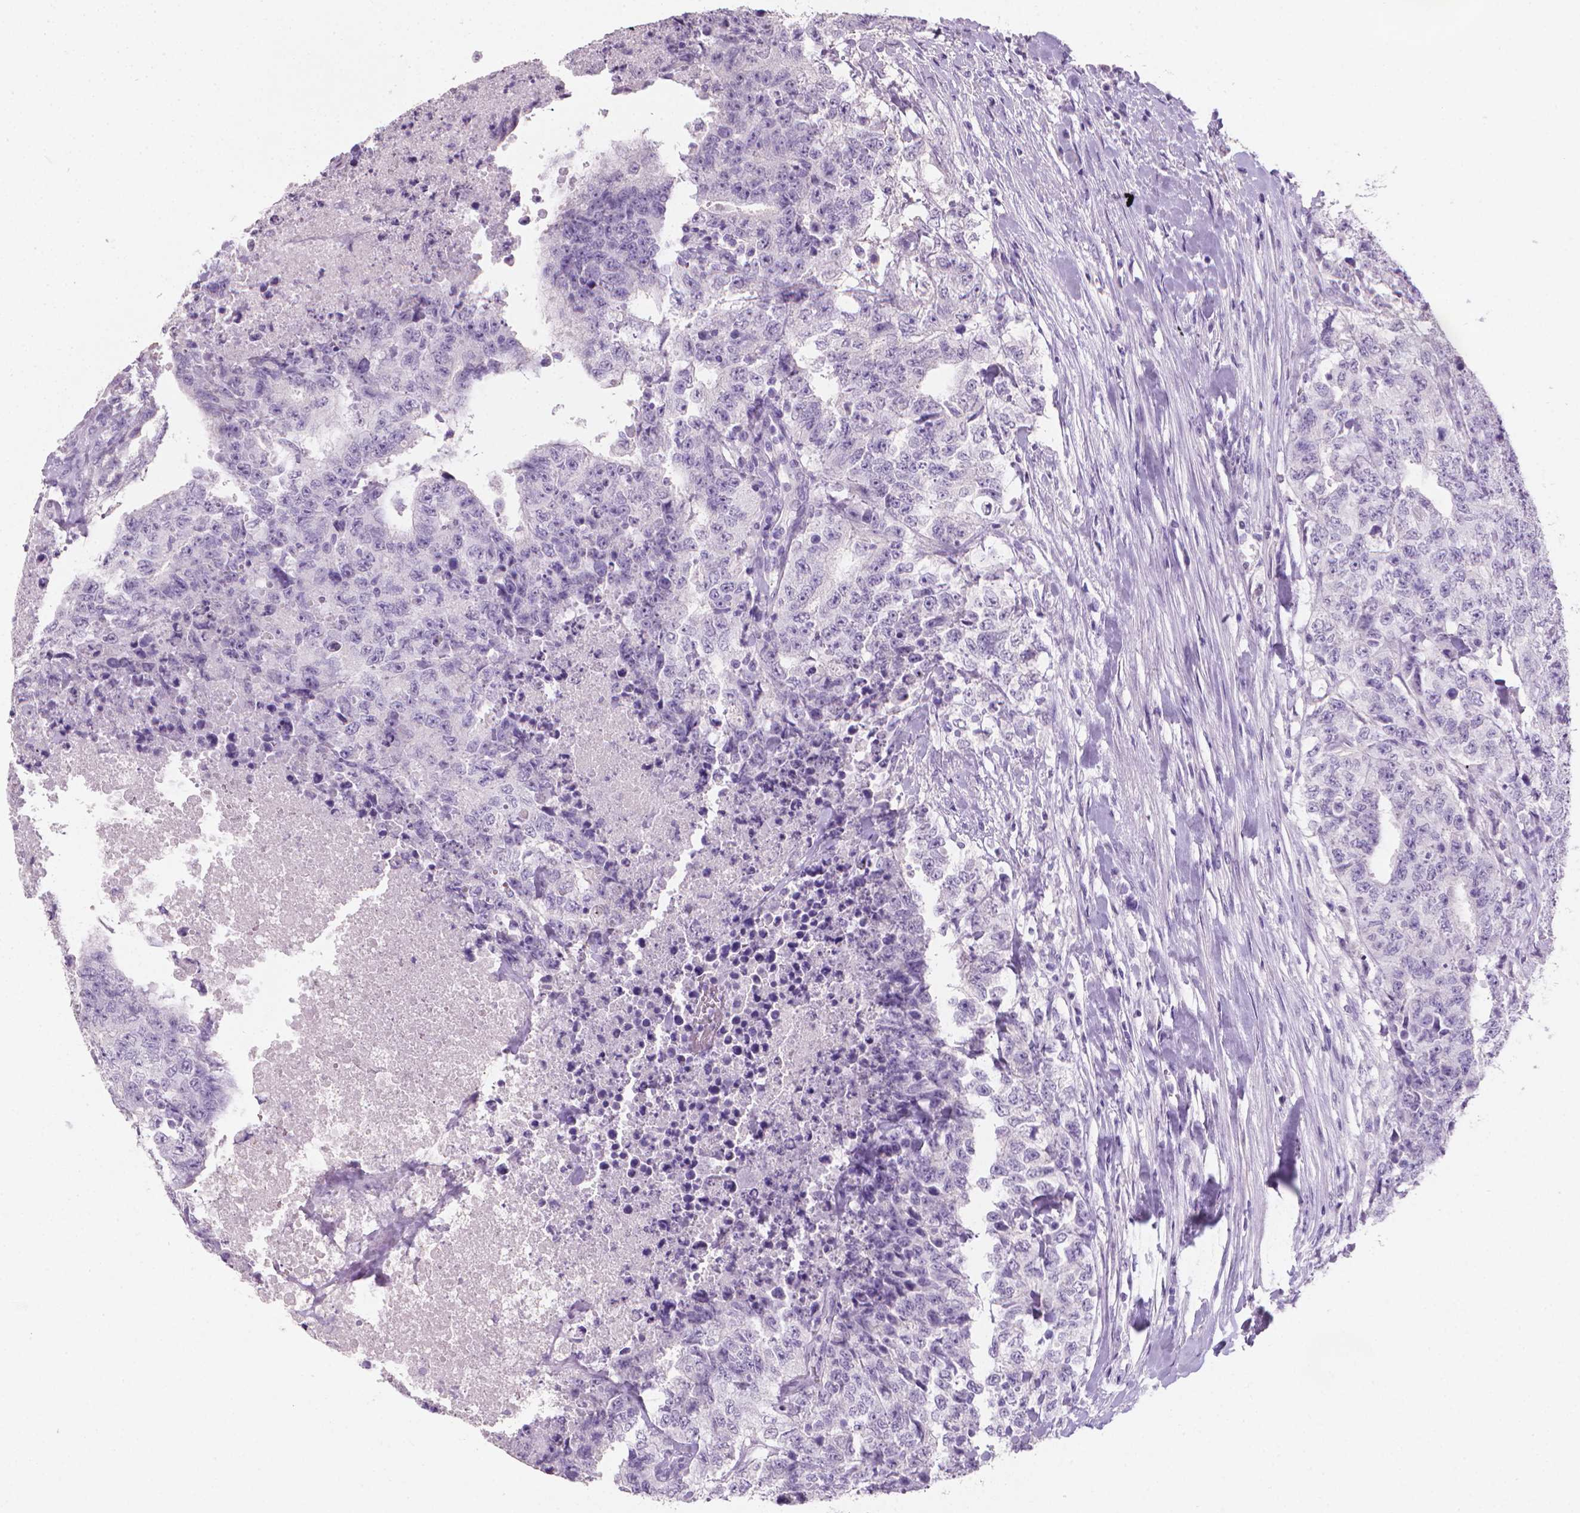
{"staining": {"intensity": "negative", "quantity": "none", "location": "none"}, "tissue": "testis cancer", "cell_type": "Tumor cells", "image_type": "cancer", "snomed": [{"axis": "morphology", "description": "Carcinoma, Embryonal, NOS"}, {"axis": "topography", "description": "Testis"}], "caption": "DAB (3,3'-diaminobenzidine) immunohistochemical staining of testis cancer (embryonal carcinoma) demonstrates no significant expression in tumor cells.", "gene": "XPNPEP2", "patient": {"sex": "male", "age": 24}}